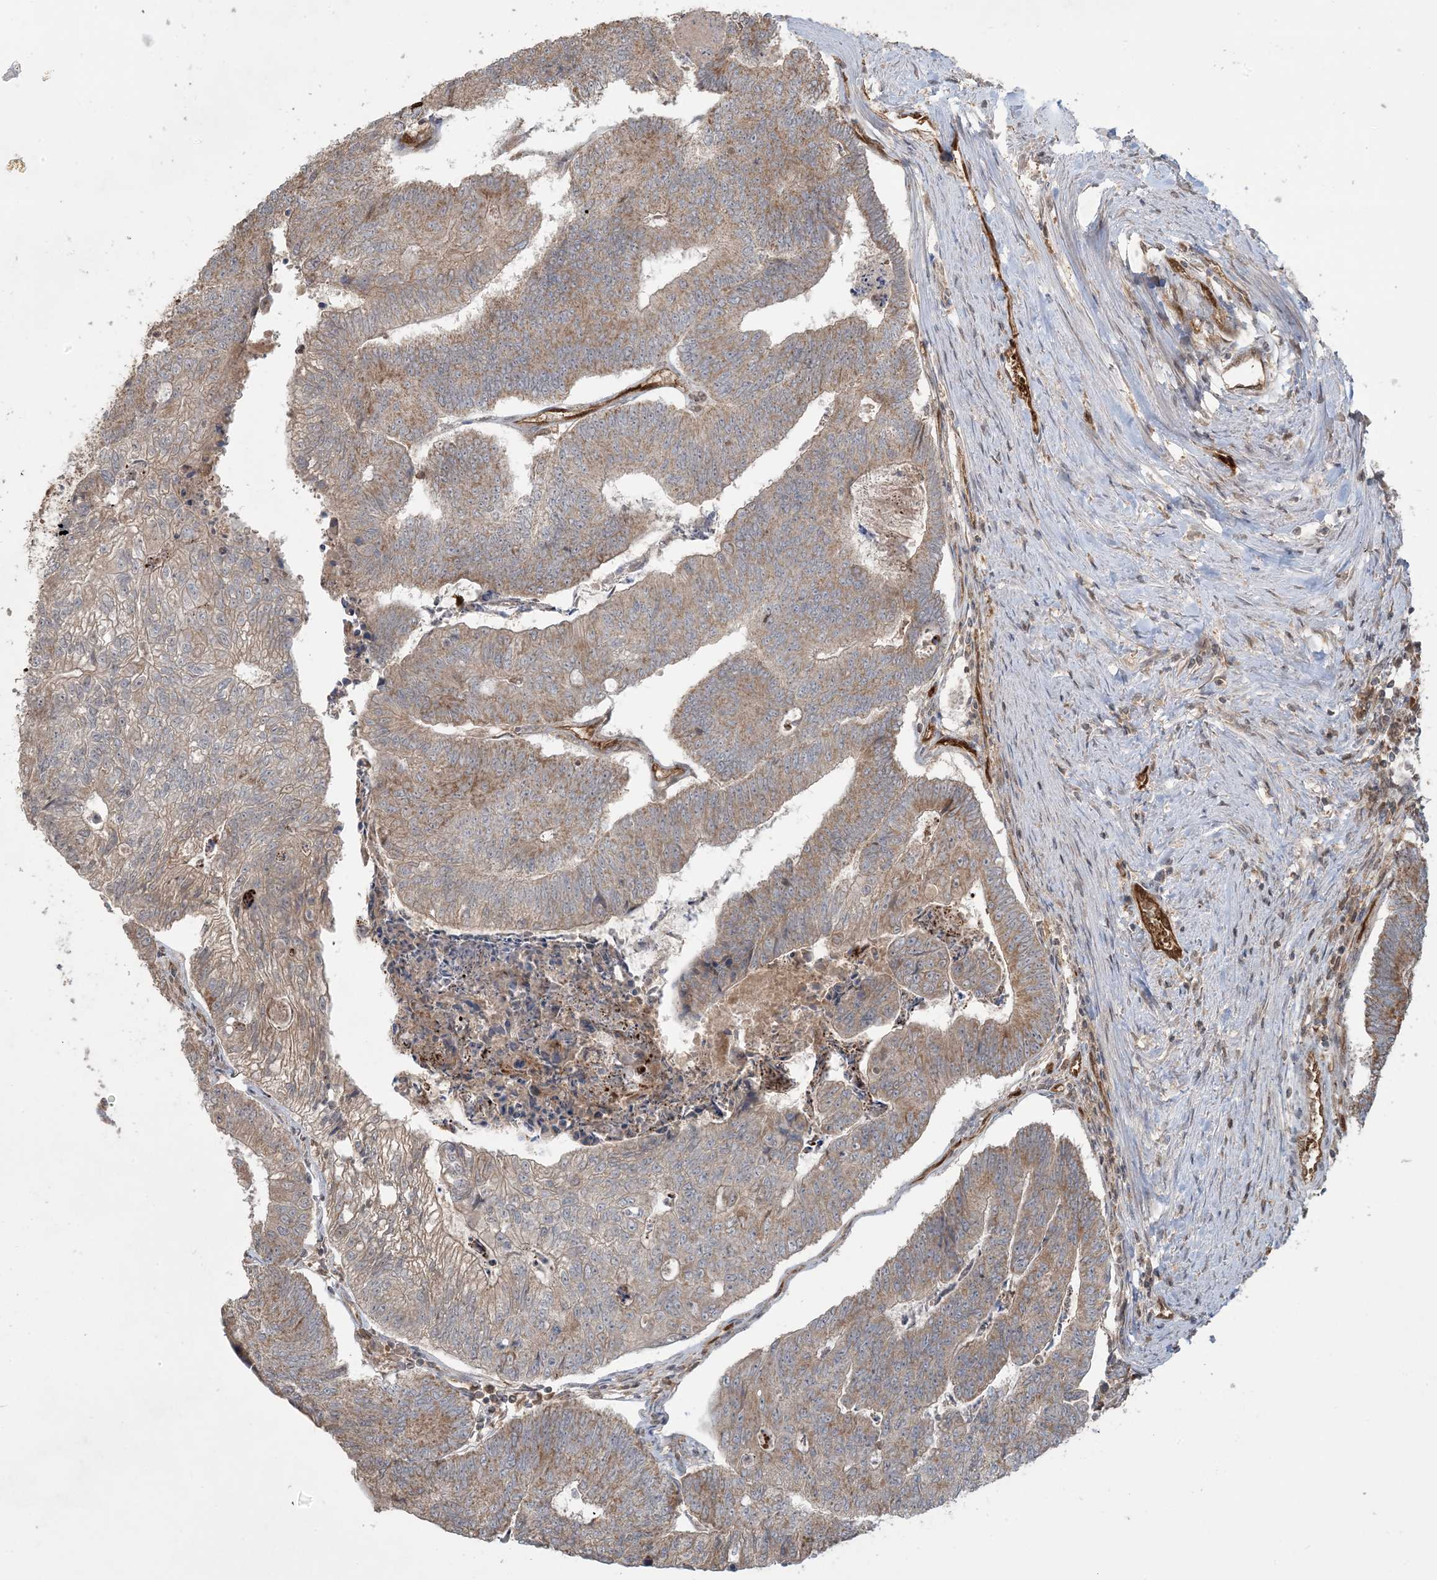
{"staining": {"intensity": "moderate", "quantity": ">75%", "location": "cytoplasmic/membranous"}, "tissue": "colorectal cancer", "cell_type": "Tumor cells", "image_type": "cancer", "snomed": [{"axis": "morphology", "description": "Adenocarcinoma, NOS"}, {"axis": "topography", "description": "Colon"}], "caption": "Approximately >75% of tumor cells in human adenocarcinoma (colorectal) demonstrate moderate cytoplasmic/membranous protein positivity as visualized by brown immunohistochemical staining.", "gene": "PPM1F", "patient": {"sex": "female", "age": 67}}